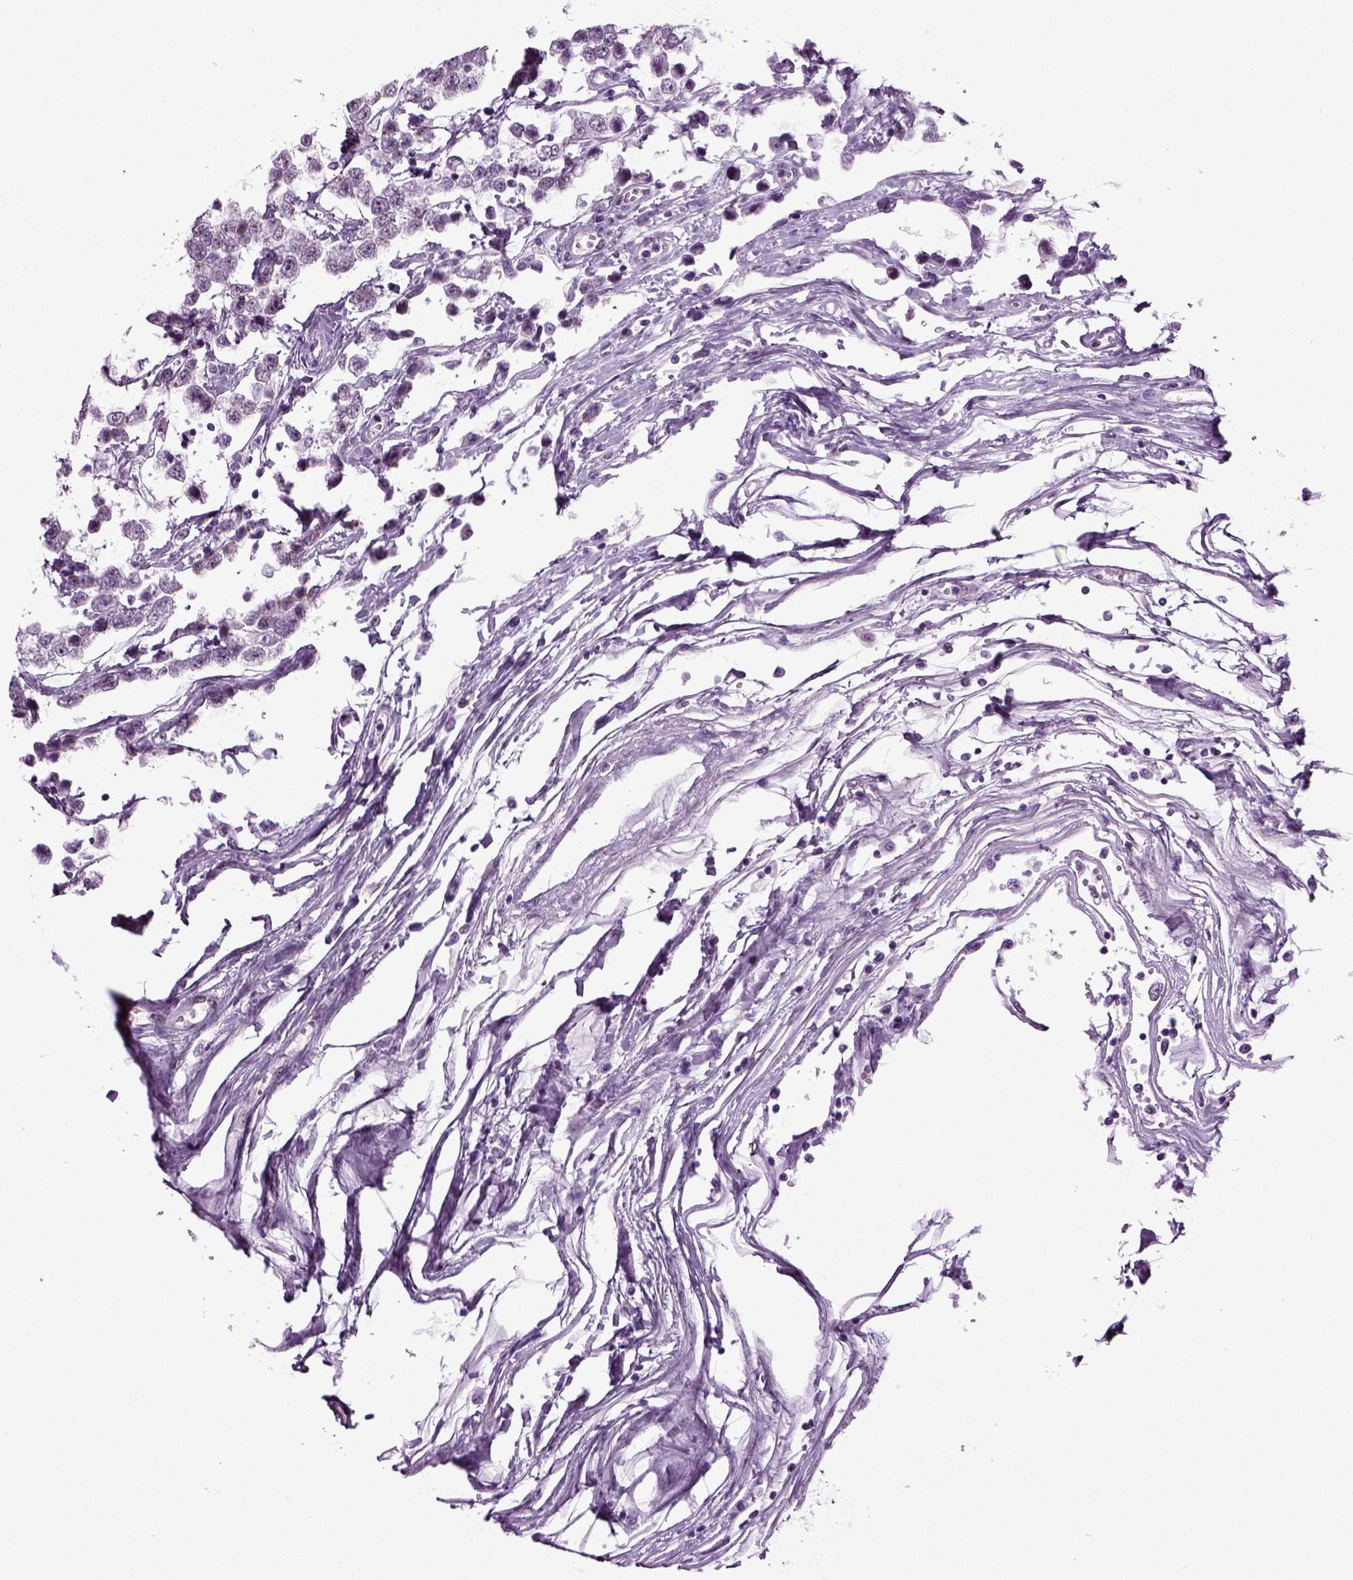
{"staining": {"intensity": "negative", "quantity": "none", "location": "none"}, "tissue": "testis cancer", "cell_type": "Tumor cells", "image_type": "cancer", "snomed": [{"axis": "morphology", "description": "Seminoma, NOS"}, {"axis": "topography", "description": "Testis"}], "caption": "DAB (3,3'-diaminobenzidine) immunohistochemical staining of human testis cancer (seminoma) exhibits no significant positivity in tumor cells.", "gene": "RFX3", "patient": {"sex": "male", "age": 34}}